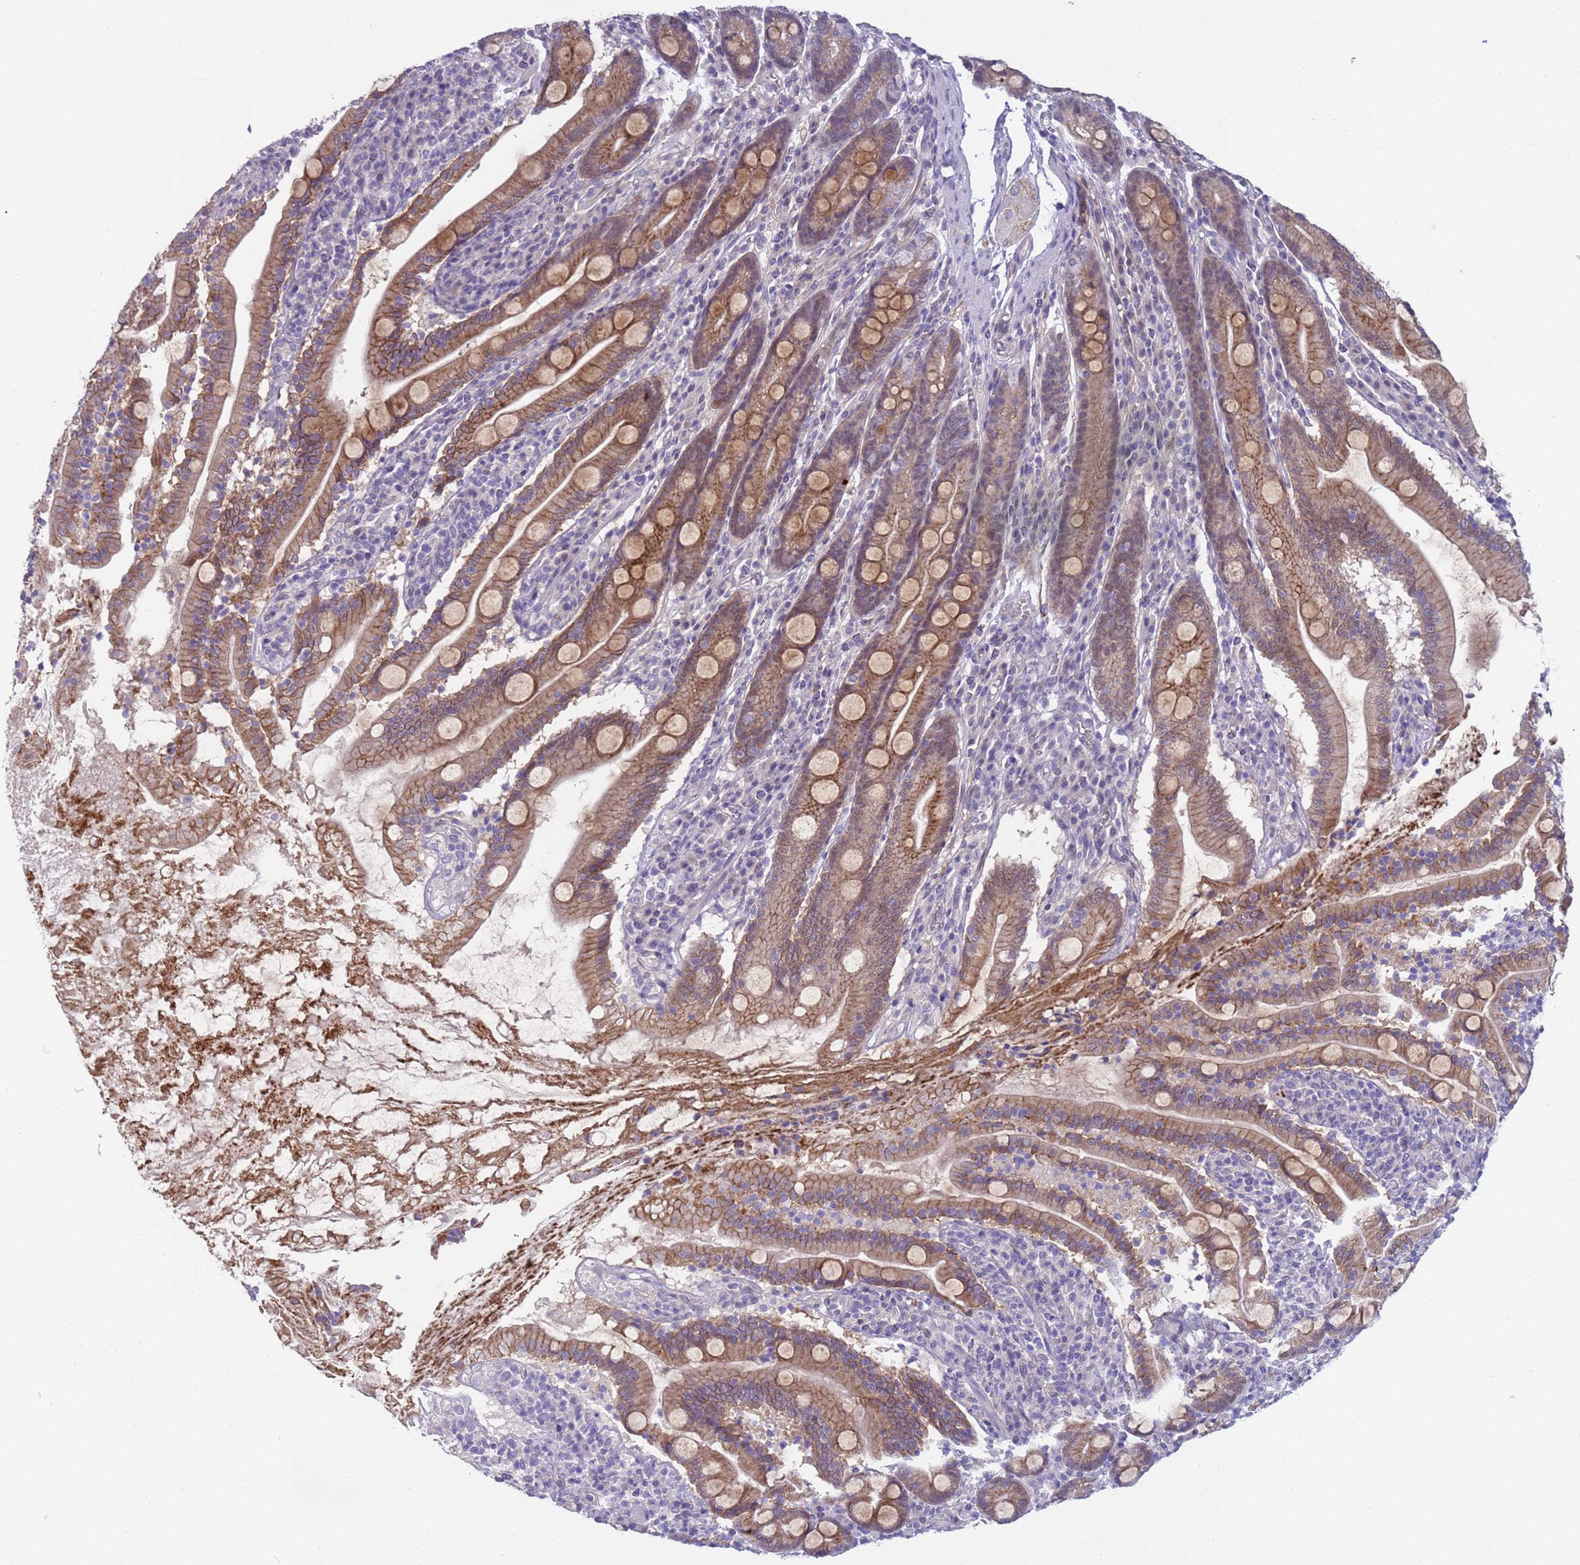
{"staining": {"intensity": "moderate", "quantity": ">75%", "location": "cytoplasmic/membranous,nuclear"}, "tissue": "duodenum", "cell_type": "Glandular cells", "image_type": "normal", "snomed": [{"axis": "morphology", "description": "Normal tissue, NOS"}, {"axis": "topography", "description": "Duodenum"}], "caption": "A medium amount of moderate cytoplasmic/membranous,nuclear expression is seen in approximately >75% of glandular cells in normal duodenum.", "gene": "TRMT10A", "patient": {"sex": "male", "age": 35}}